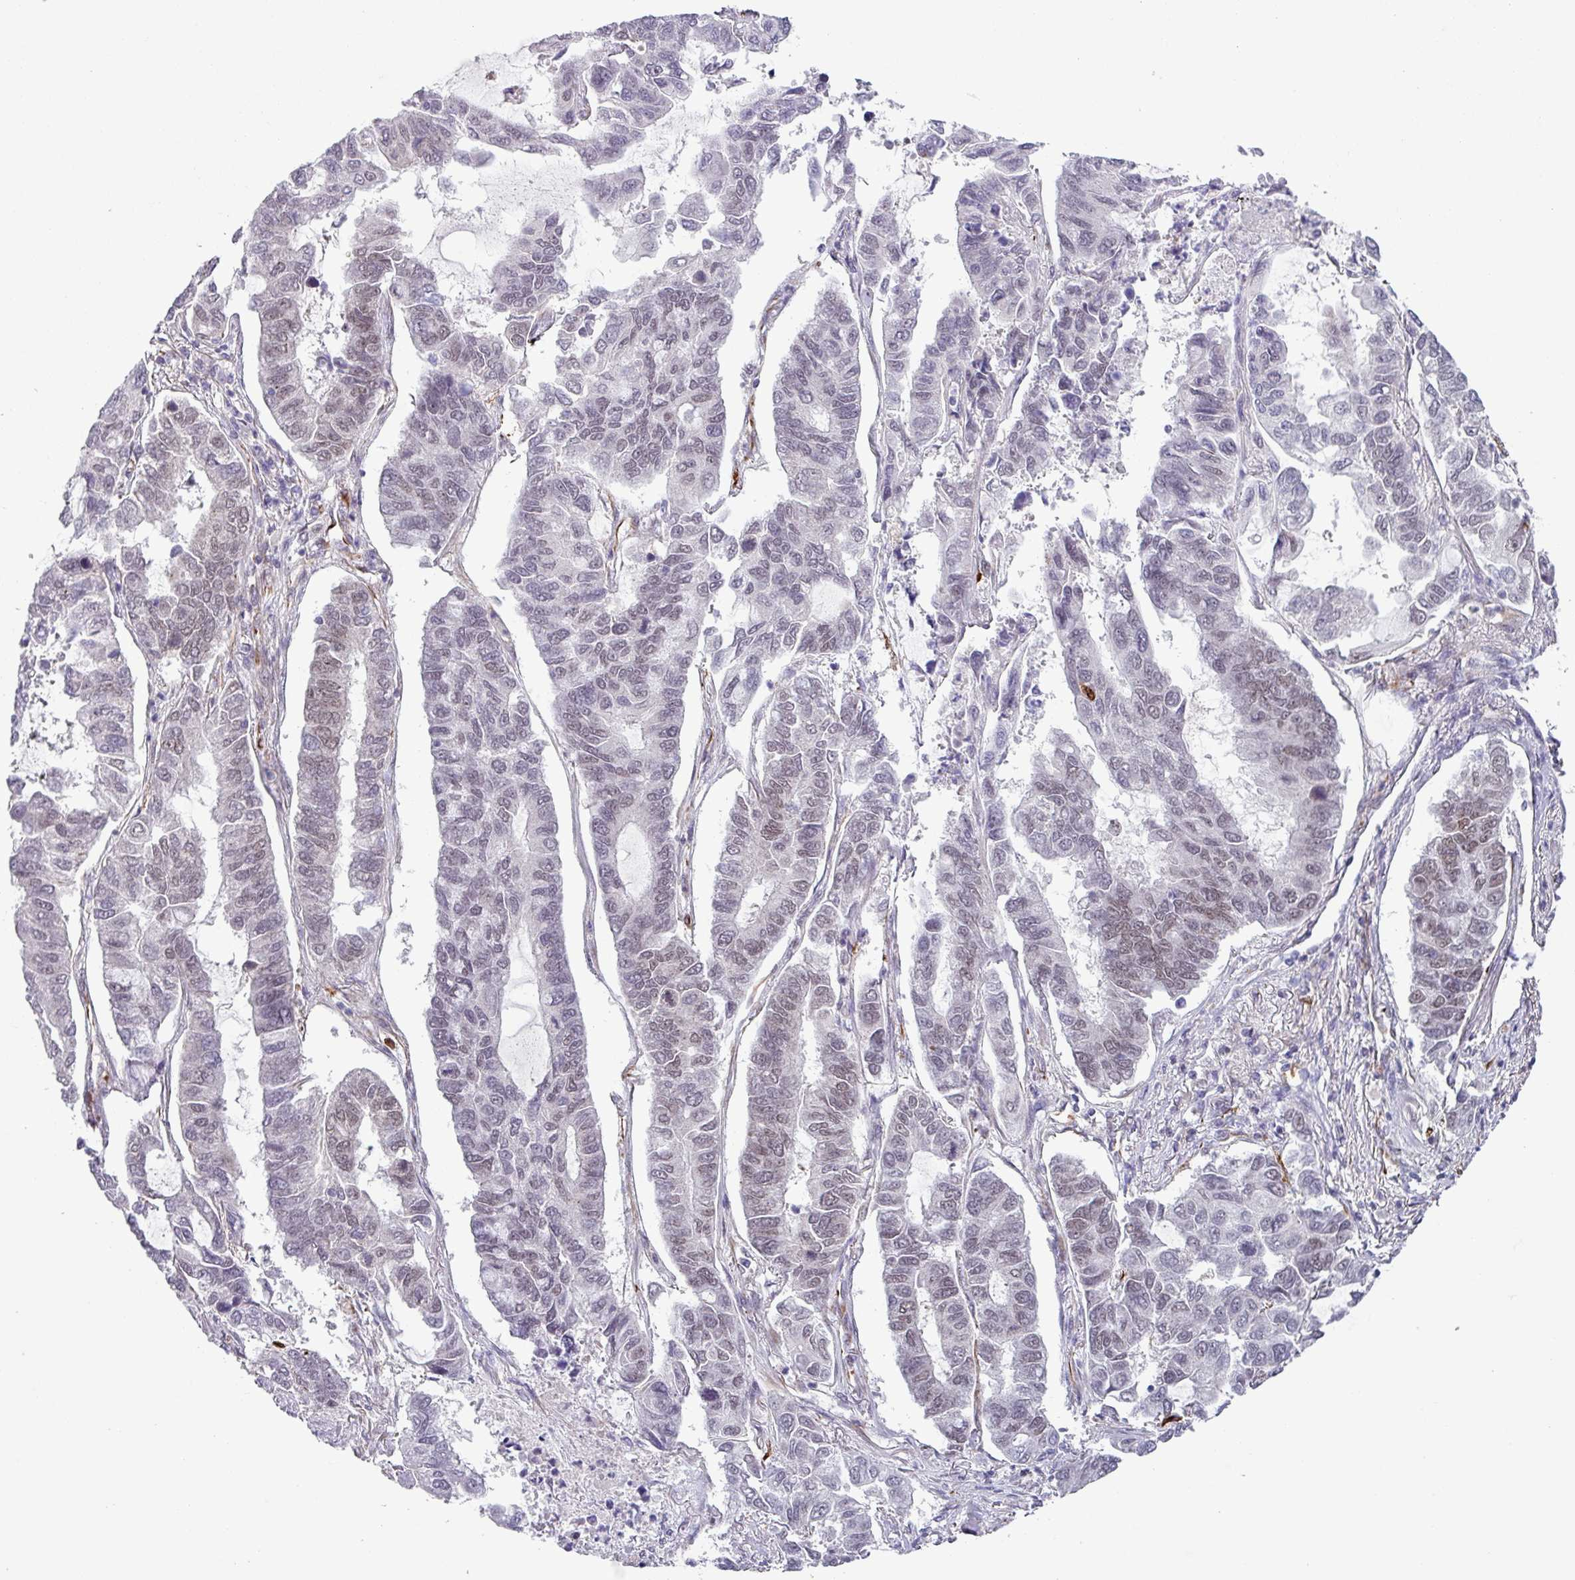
{"staining": {"intensity": "negative", "quantity": "none", "location": "none"}, "tissue": "lung cancer", "cell_type": "Tumor cells", "image_type": "cancer", "snomed": [{"axis": "morphology", "description": "Adenocarcinoma, NOS"}, {"axis": "topography", "description": "Lung"}], "caption": "The immunohistochemistry (IHC) histopathology image has no significant expression in tumor cells of adenocarcinoma (lung) tissue. Brightfield microscopy of immunohistochemistry stained with DAB (3,3'-diaminobenzidine) (brown) and hematoxylin (blue), captured at high magnification.", "gene": "CHD3", "patient": {"sex": "male", "age": 64}}